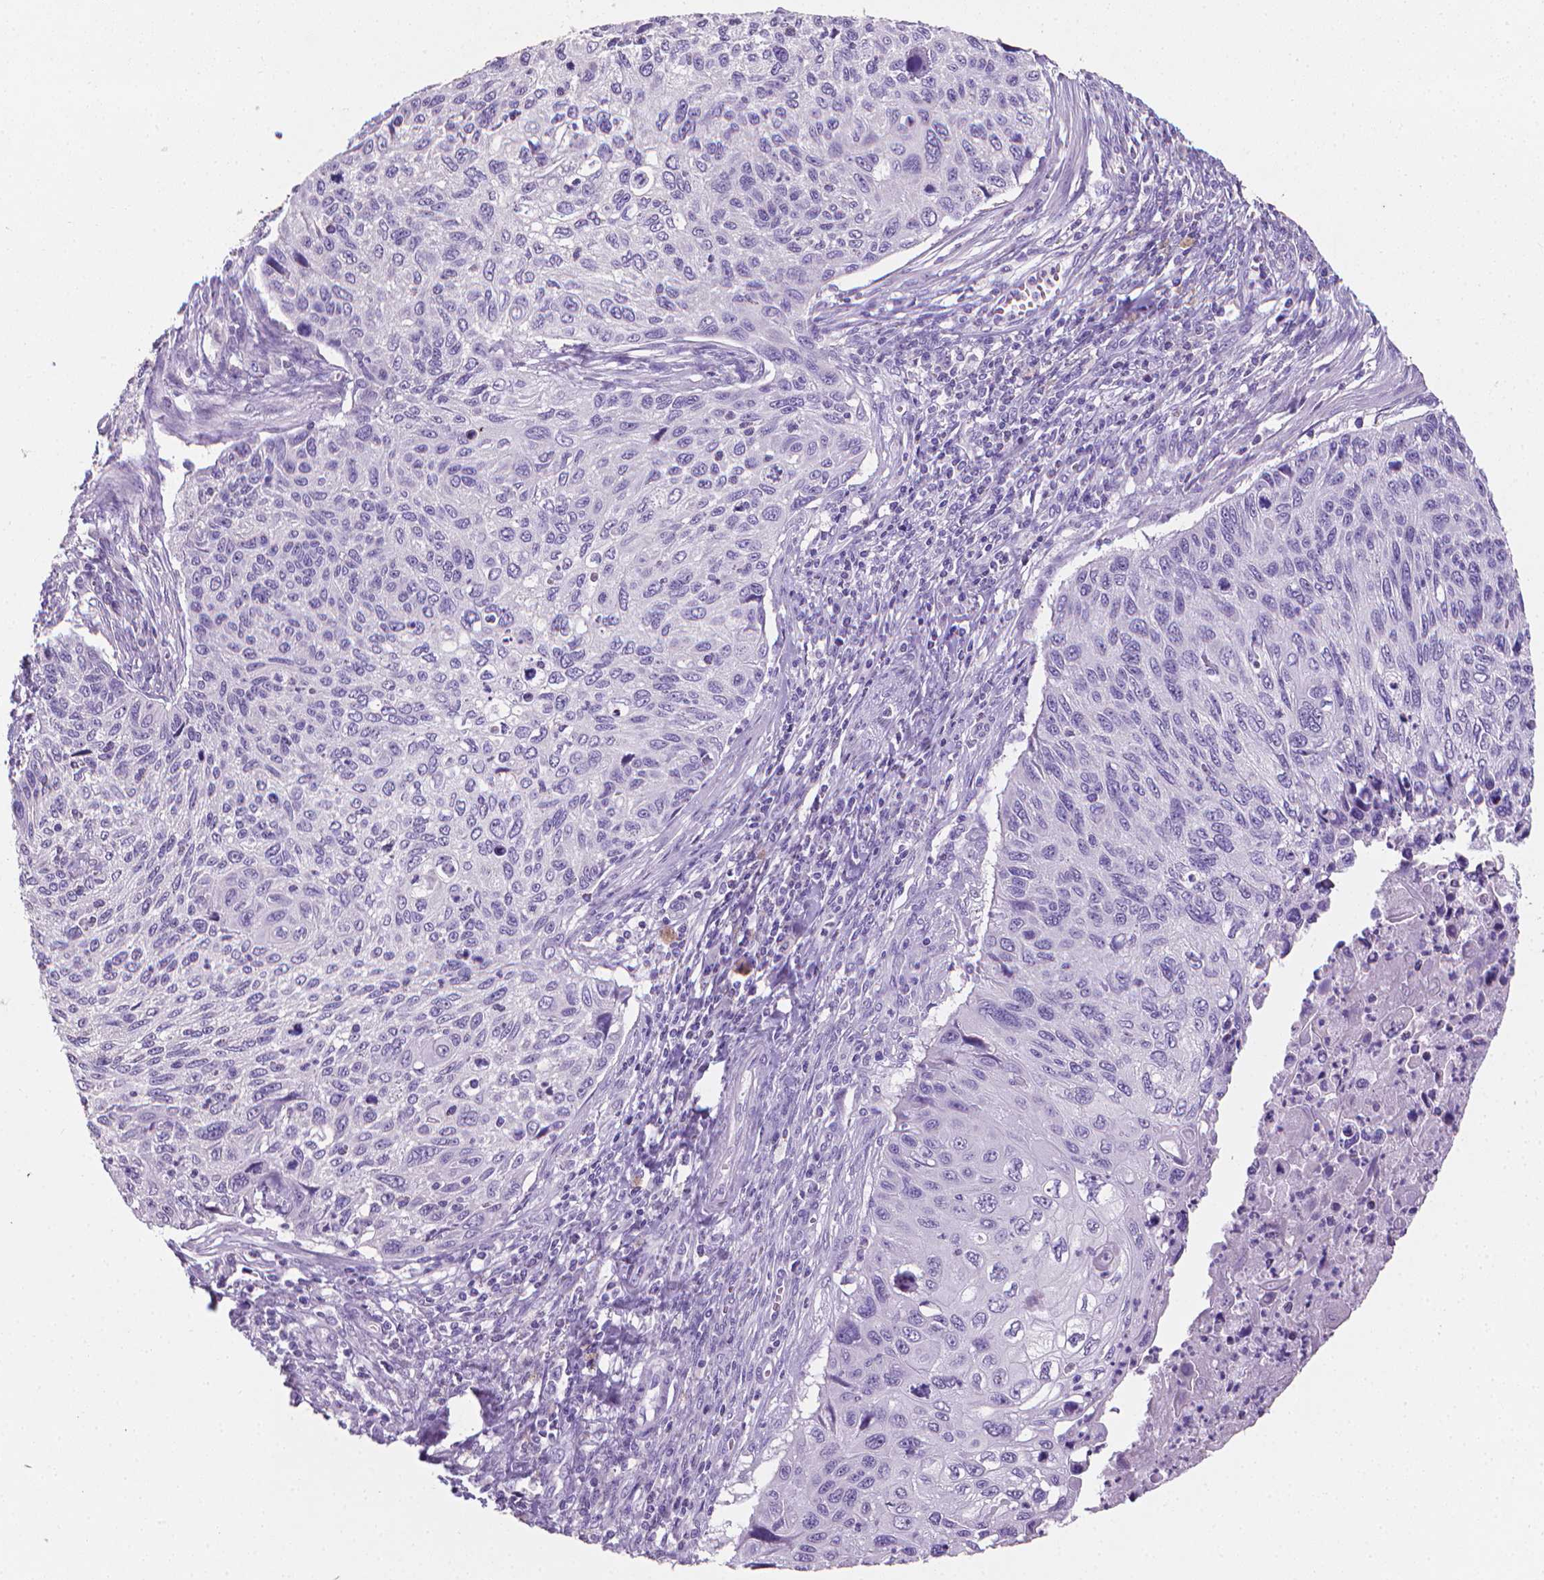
{"staining": {"intensity": "negative", "quantity": "none", "location": "none"}, "tissue": "cervical cancer", "cell_type": "Tumor cells", "image_type": "cancer", "snomed": [{"axis": "morphology", "description": "Squamous cell carcinoma, NOS"}, {"axis": "topography", "description": "Cervix"}], "caption": "There is no significant expression in tumor cells of squamous cell carcinoma (cervical).", "gene": "XPNPEP2", "patient": {"sex": "female", "age": 70}}